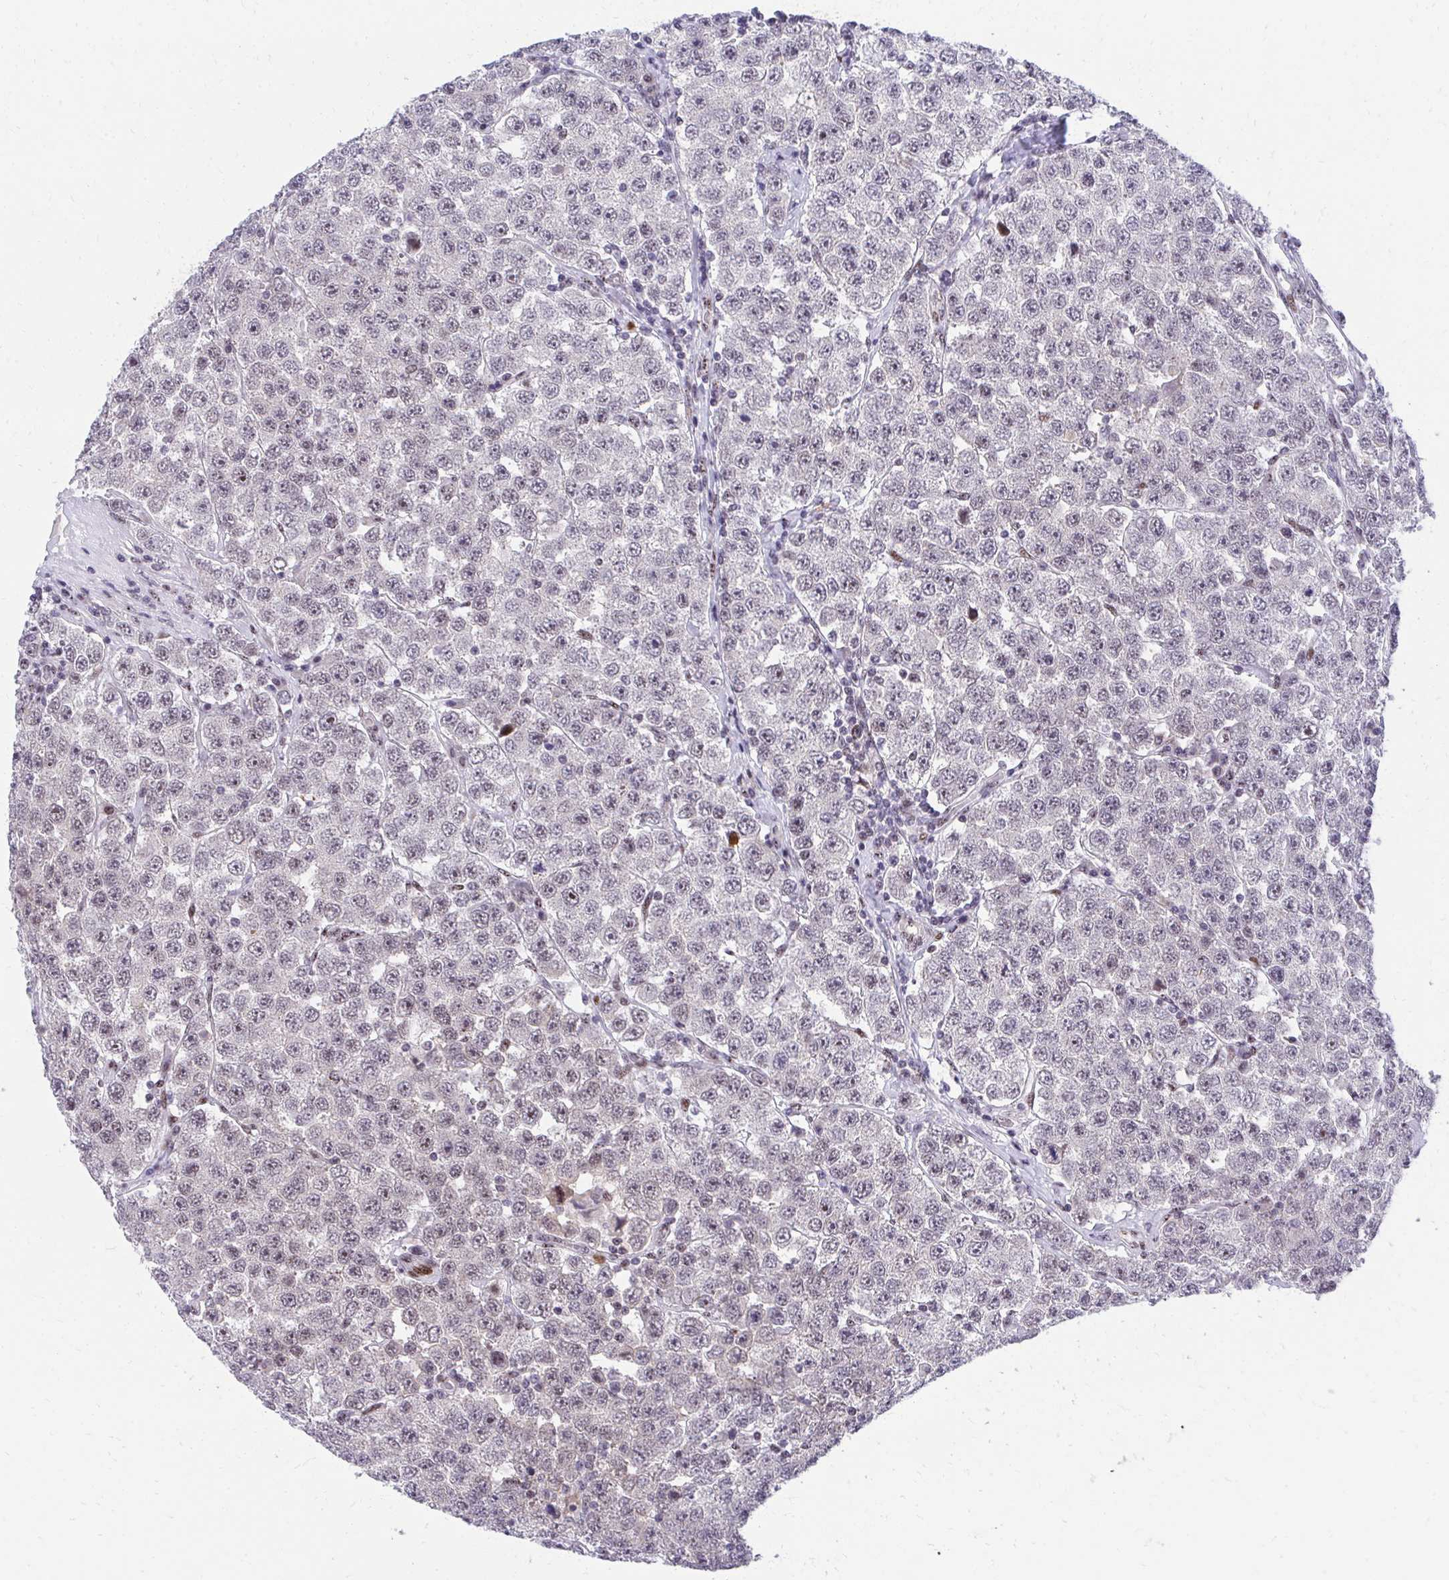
{"staining": {"intensity": "weak", "quantity": "<25%", "location": "nuclear"}, "tissue": "testis cancer", "cell_type": "Tumor cells", "image_type": "cancer", "snomed": [{"axis": "morphology", "description": "Seminoma, NOS"}, {"axis": "topography", "description": "Testis"}], "caption": "DAB immunohistochemical staining of human testis seminoma demonstrates no significant positivity in tumor cells. (DAB immunohistochemistry (IHC) visualized using brightfield microscopy, high magnification).", "gene": "HOXA4", "patient": {"sex": "male", "age": 28}}